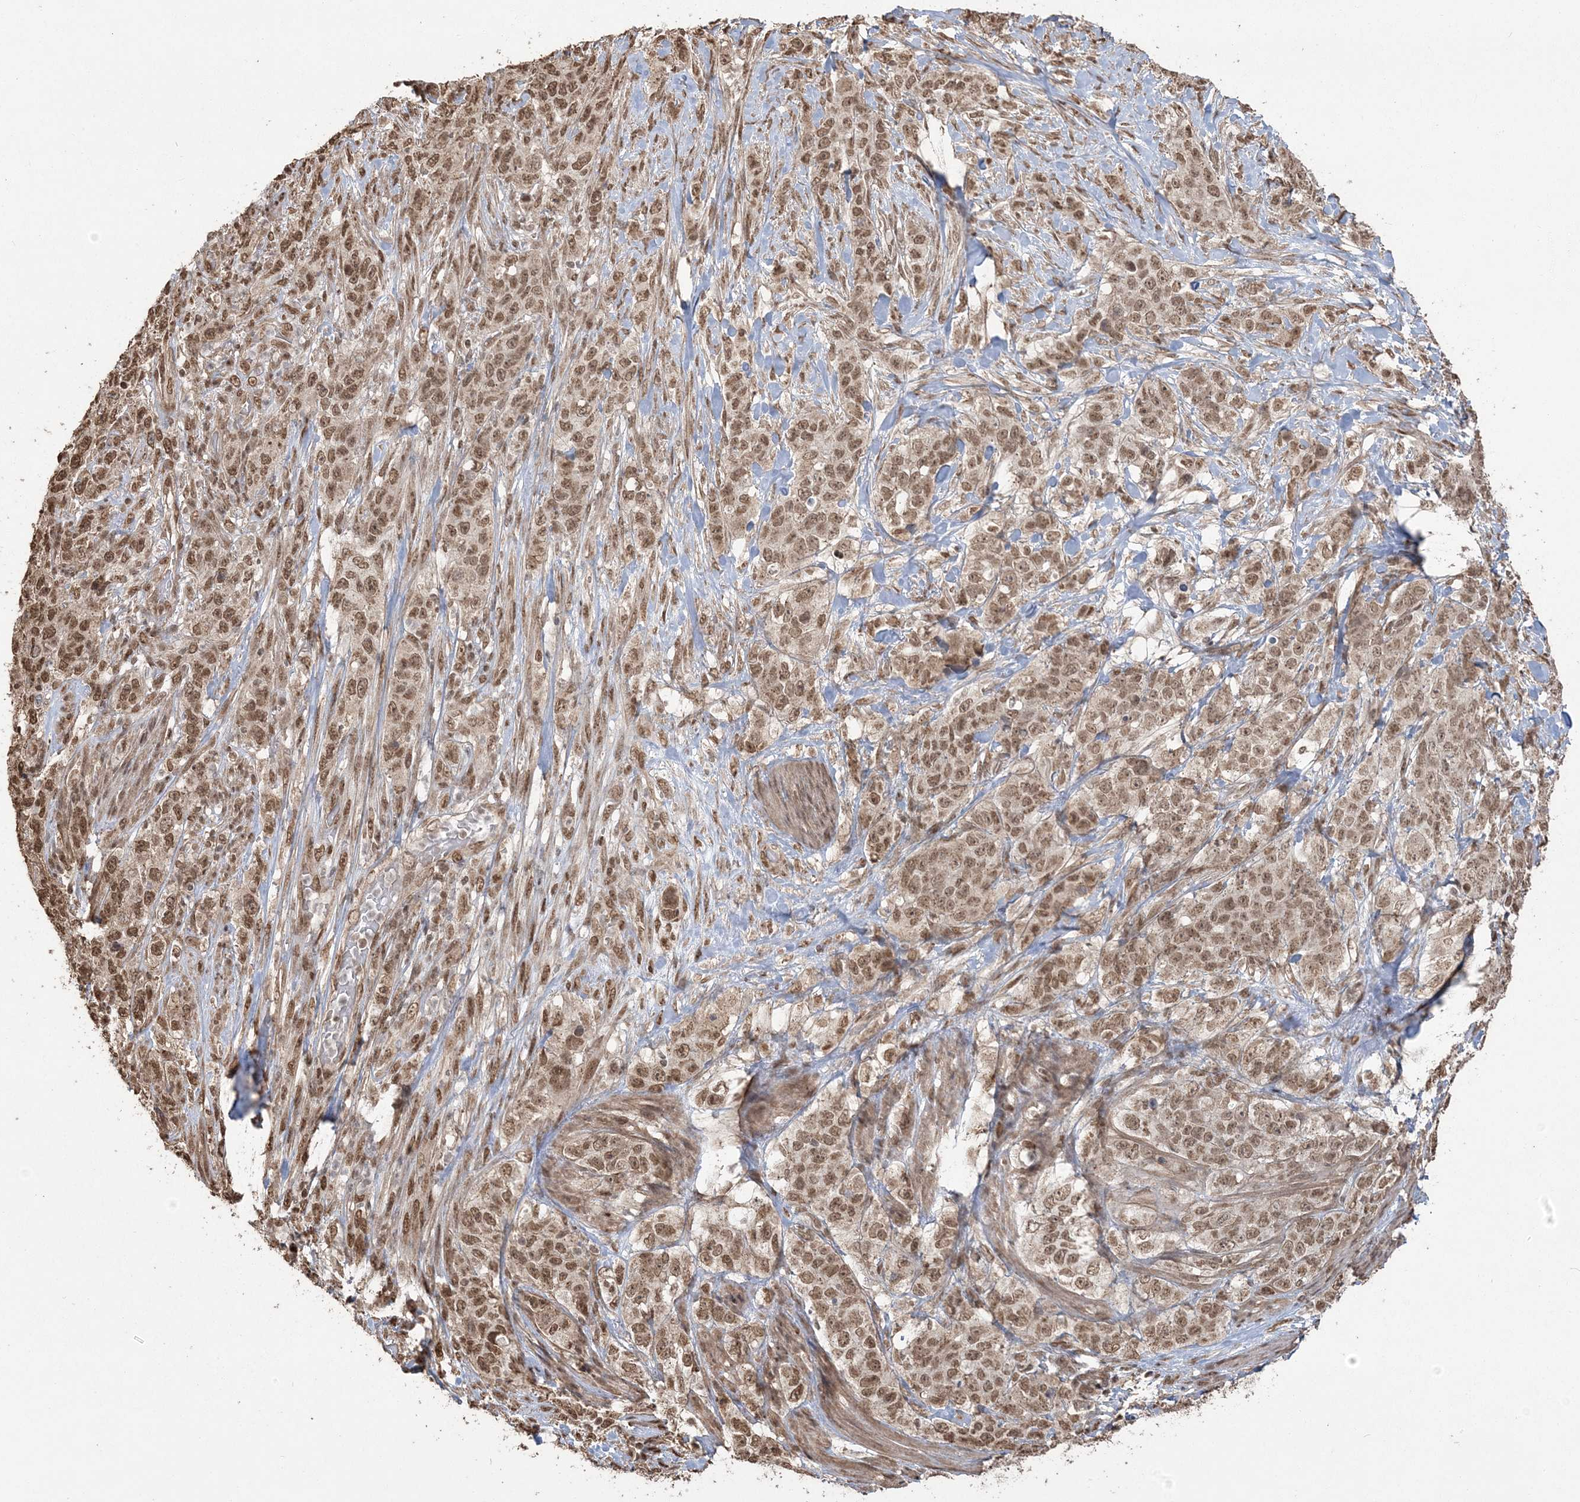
{"staining": {"intensity": "moderate", "quantity": ">75%", "location": "nuclear"}, "tissue": "stomach cancer", "cell_type": "Tumor cells", "image_type": "cancer", "snomed": [{"axis": "morphology", "description": "Adenocarcinoma, NOS"}, {"axis": "topography", "description": "Stomach"}], "caption": "Adenocarcinoma (stomach) stained with a protein marker reveals moderate staining in tumor cells.", "gene": "ZNF839", "patient": {"sex": "male", "age": 48}}